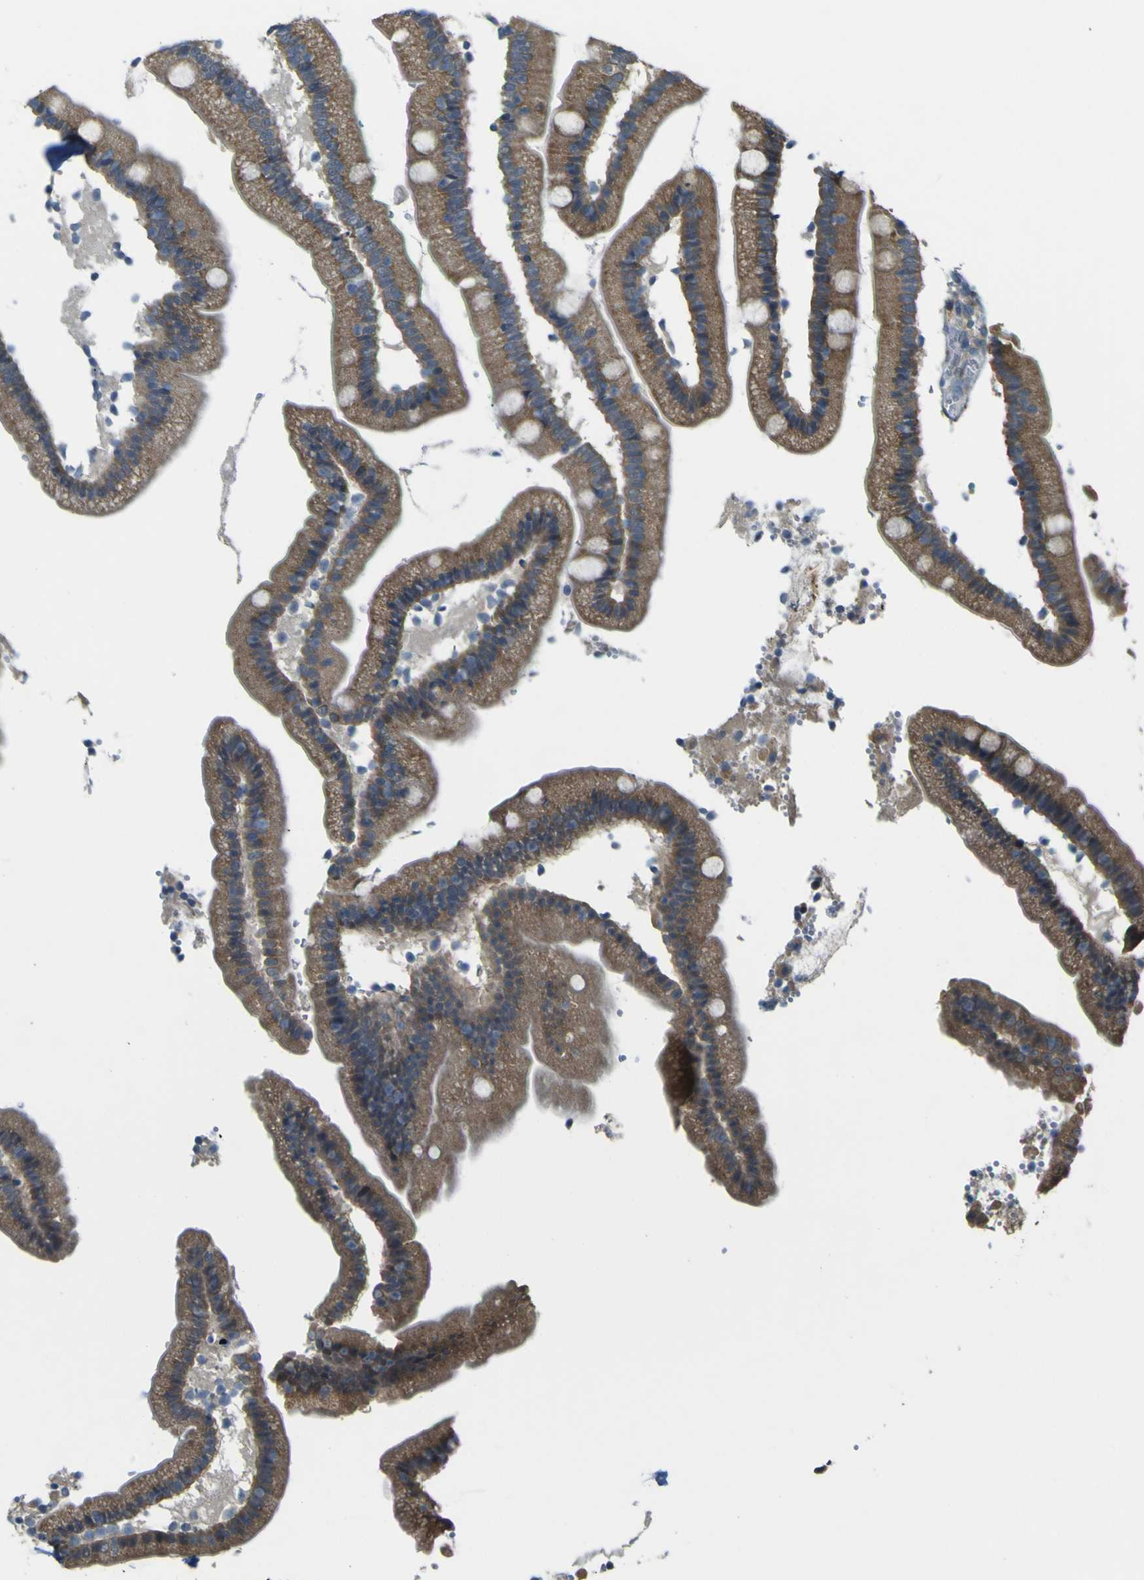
{"staining": {"intensity": "moderate", "quantity": ">75%", "location": "cytoplasmic/membranous"}, "tissue": "duodenum", "cell_type": "Glandular cells", "image_type": "normal", "snomed": [{"axis": "morphology", "description": "Normal tissue, NOS"}, {"axis": "topography", "description": "Duodenum"}], "caption": "A medium amount of moderate cytoplasmic/membranous expression is seen in approximately >75% of glandular cells in benign duodenum. The staining was performed using DAB (3,3'-diaminobenzidine) to visualize the protein expression in brown, while the nuclei were stained in blue with hematoxylin (Magnification: 20x).", "gene": "IGF2R", "patient": {"sex": "male", "age": 66}}